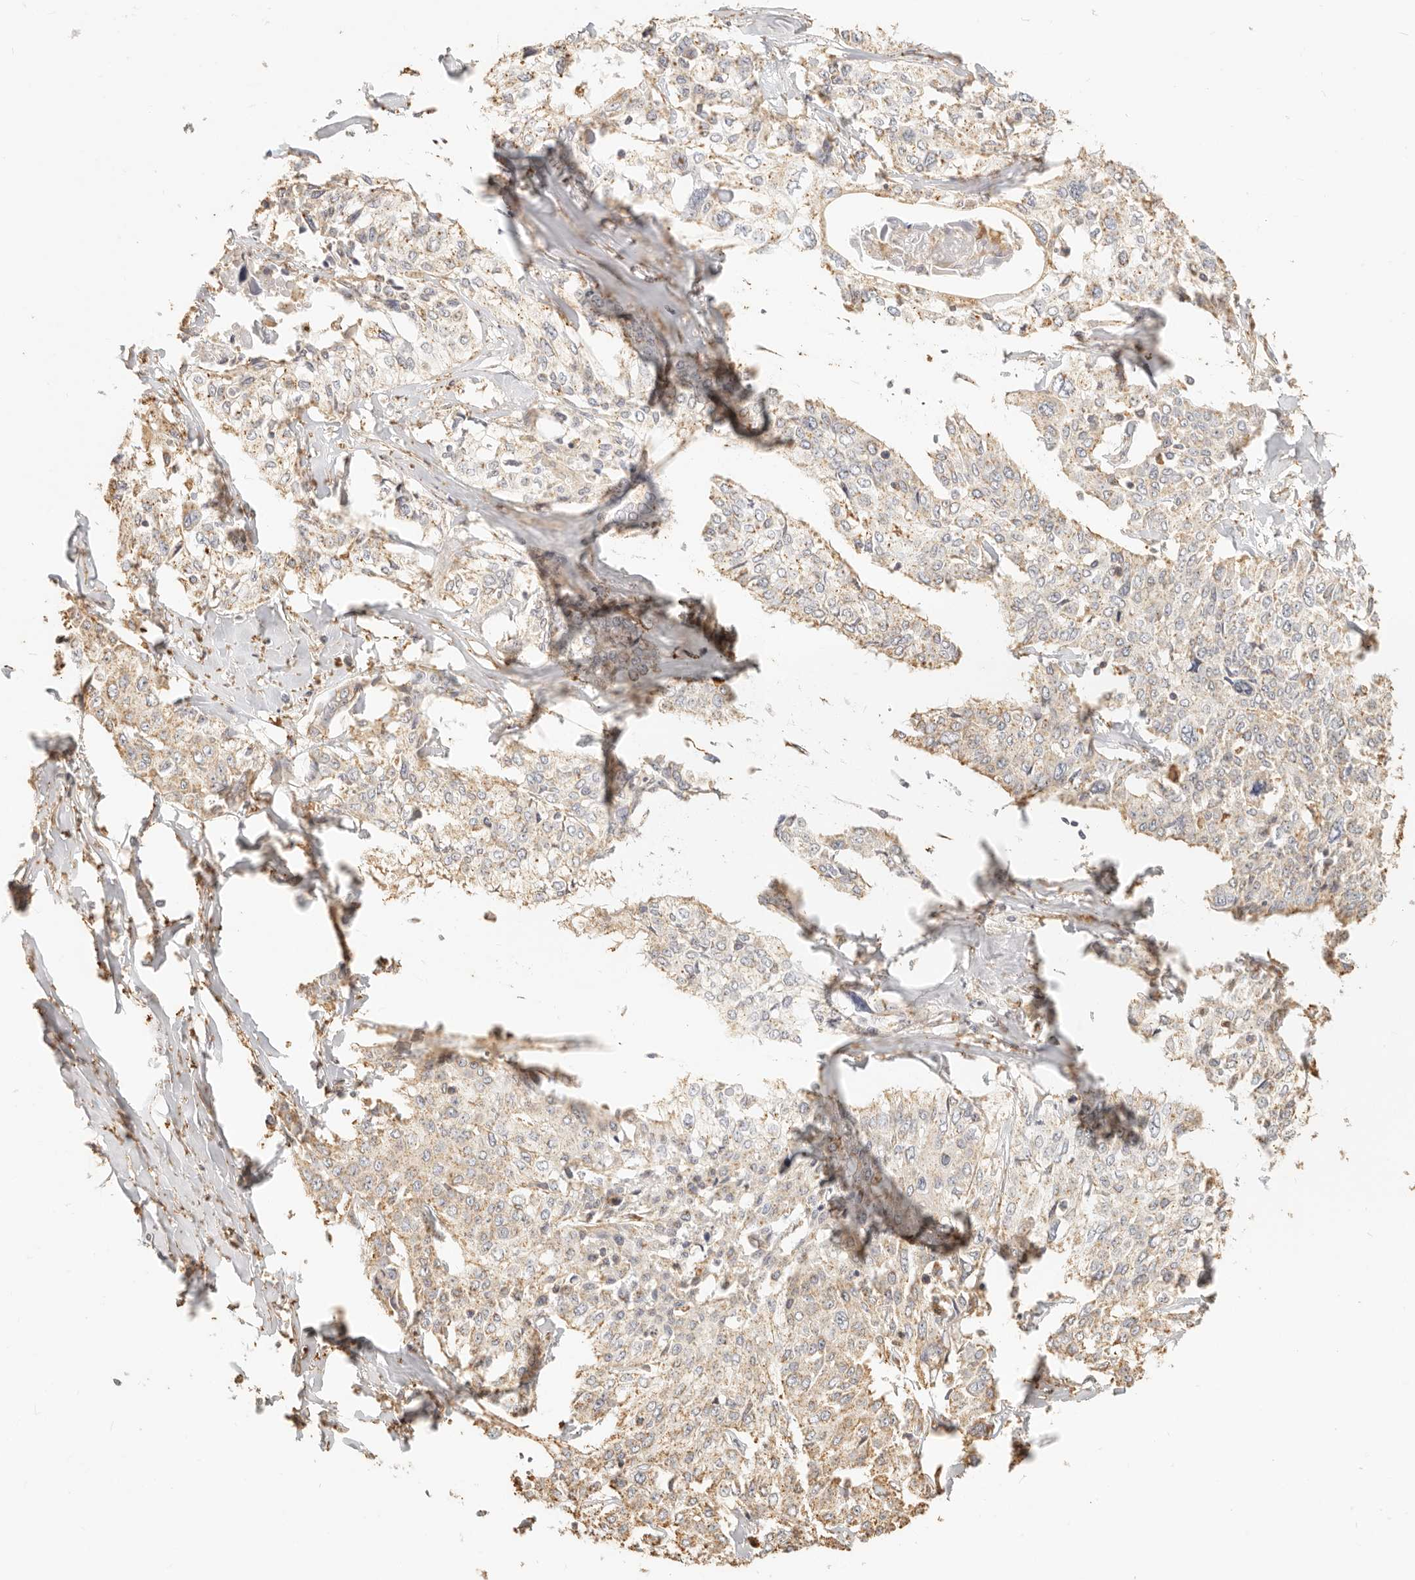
{"staining": {"intensity": "weak", "quantity": ">75%", "location": "cytoplasmic/membranous"}, "tissue": "cervical cancer", "cell_type": "Tumor cells", "image_type": "cancer", "snomed": [{"axis": "morphology", "description": "Squamous cell carcinoma, NOS"}, {"axis": "topography", "description": "Cervix"}], "caption": "Cervical cancer stained for a protein exhibits weak cytoplasmic/membranous positivity in tumor cells. (DAB (3,3'-diaminobenzidine) = brown stain, brightfield microscopy at high magnification).", "gene": "CNMD", "patient": {"sex": "female", "age": 31}}